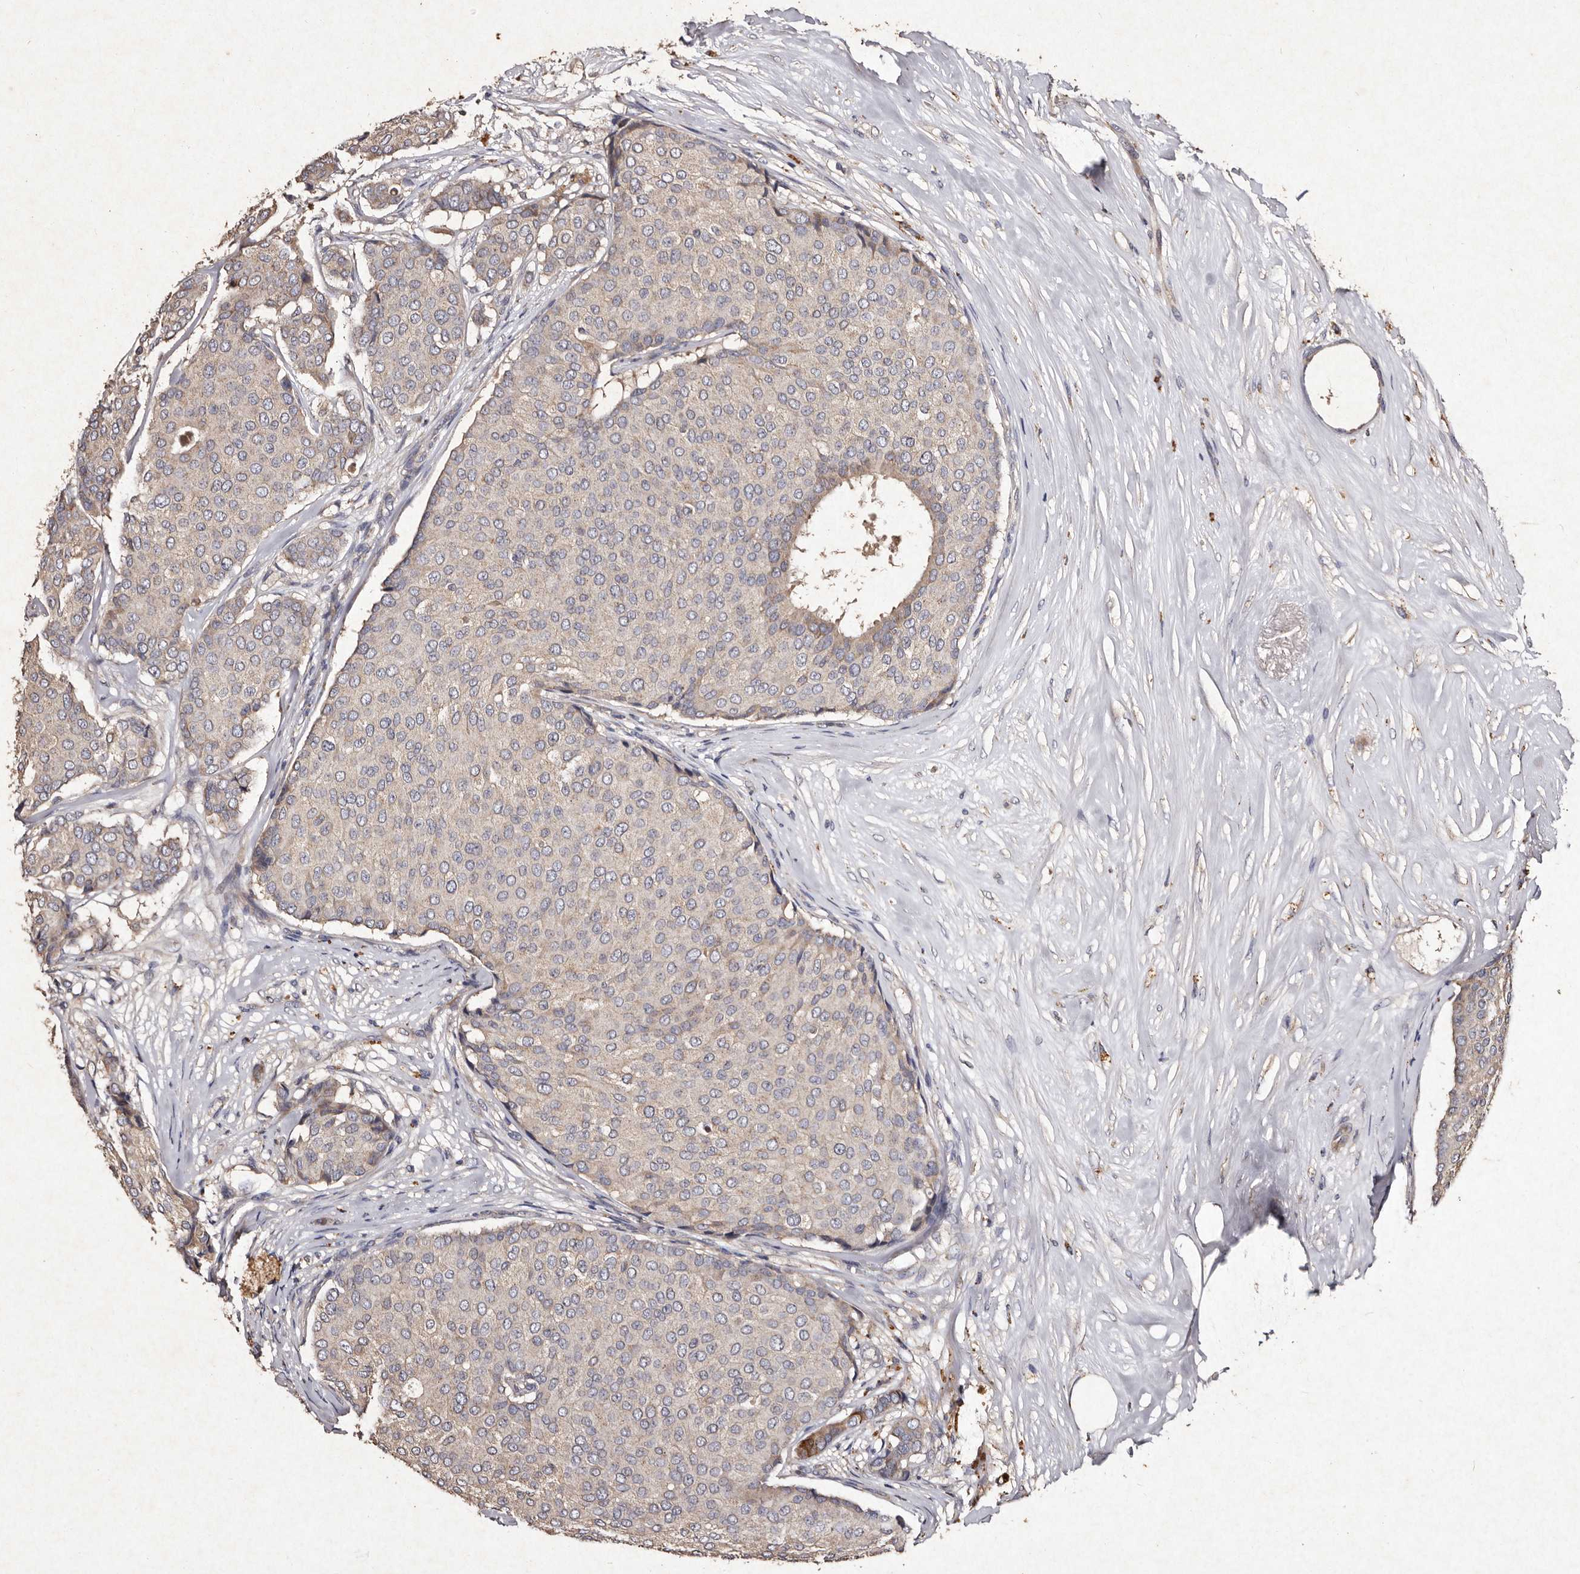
{"staining": {"intensity": "moderate", "quantity": "<25%", "location": "cytoplasmic/membranous"}, "tissue": "breast cancer", "cell_type": "Tumor cells", "image_type": "cancer", "snomed": [{"axis": "morphology", "description": "Duct carcinoma"}, {"axis": "topography", "description": "Breast"}], "caption": "Immunohistochemistry image of human infiltrating ductal carcinoma (breast) stained for a protein (brown), which exhibits low levels of moderate cytoplasmic/membranous staining in approximately <25% of tumor cells.", "gene": "TFB1M", "patient": {"sex": "female", "age": 75}}